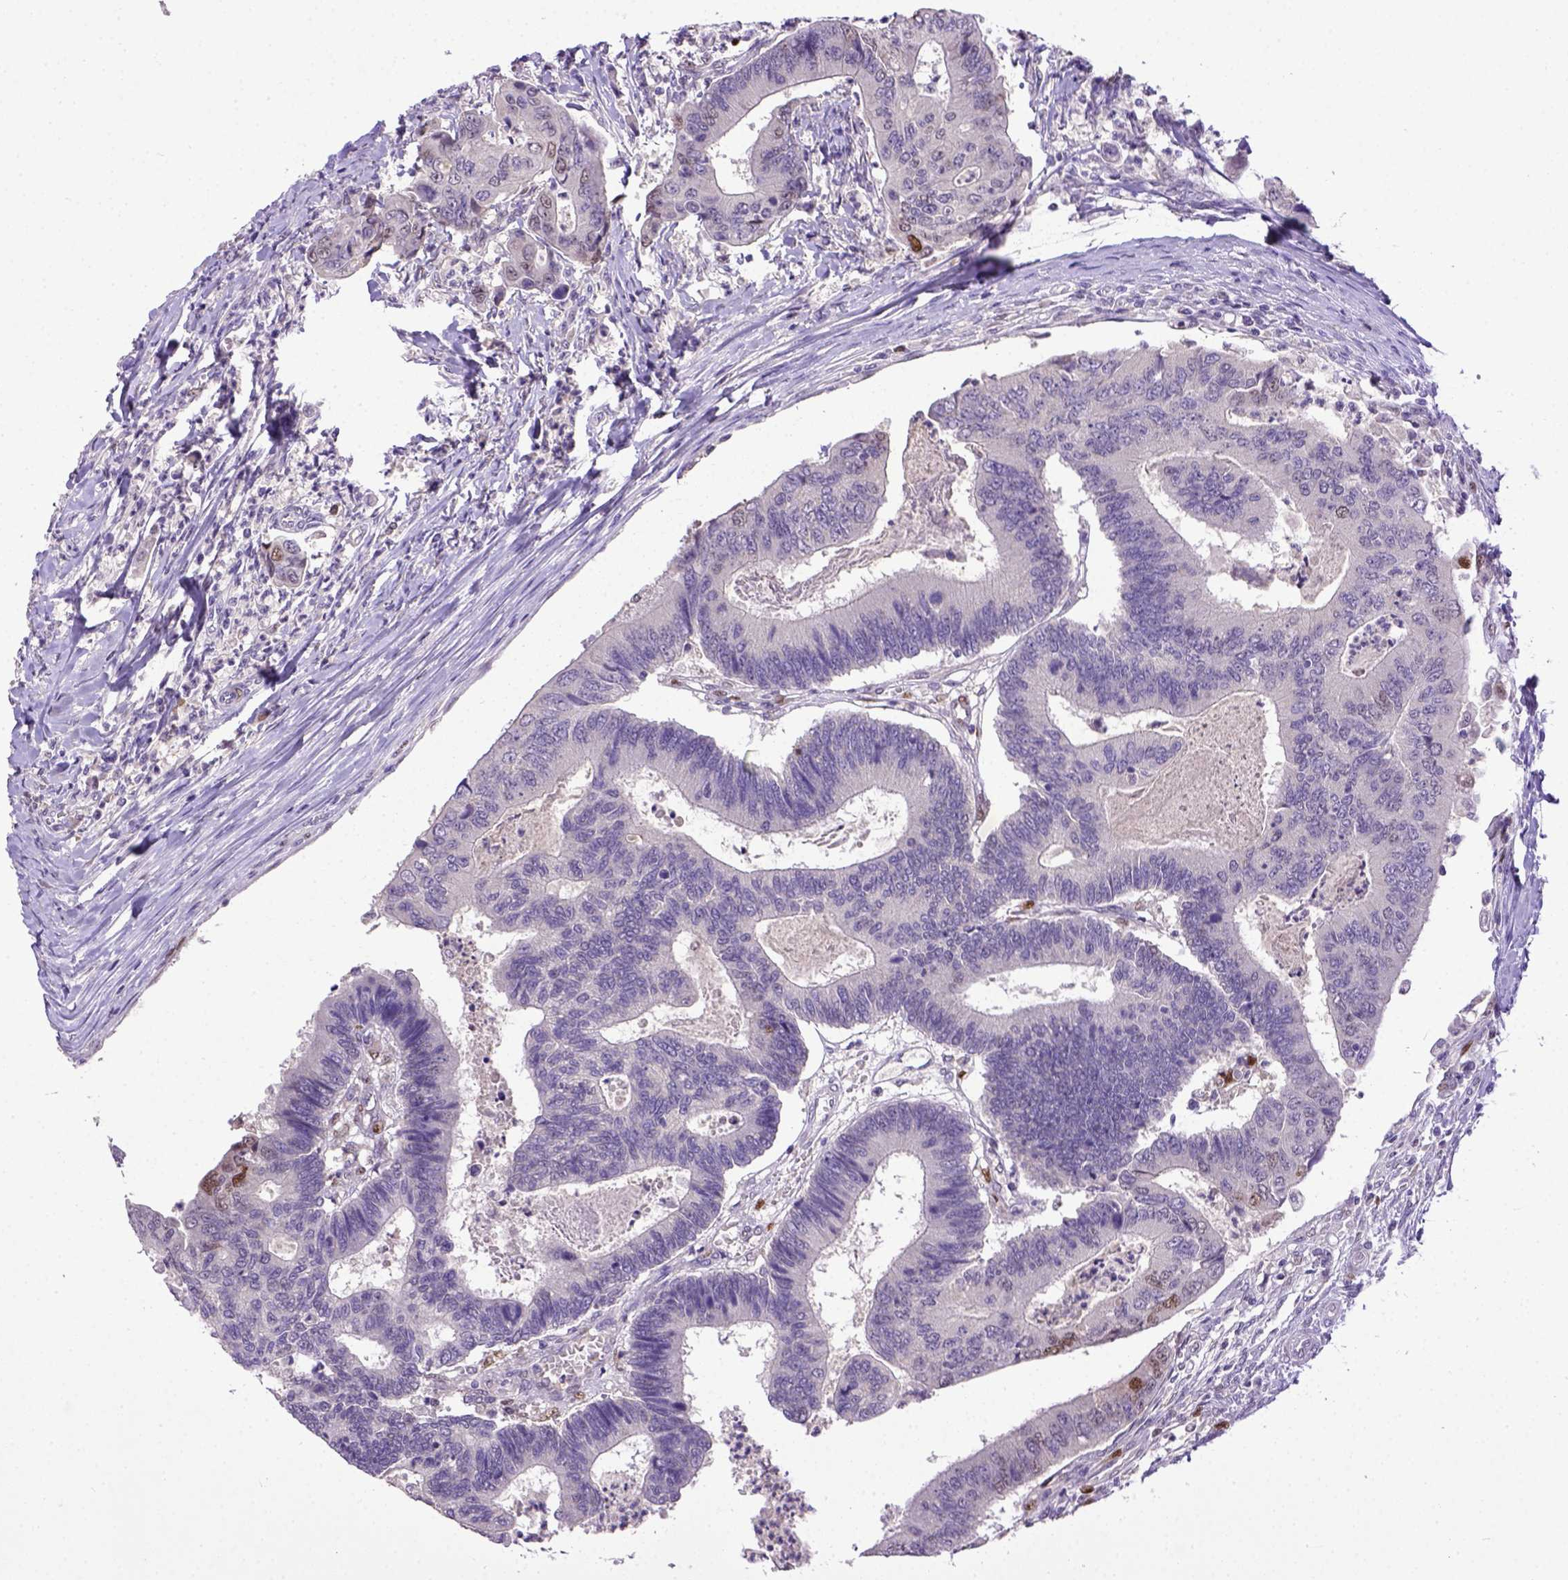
{"staining": {"intensity": "weak", "quantity": "<25%", "location": "nuclear"}, "tissue": "colorectal cancer", "cell_type": "Tumor cells", "image_type": "cancer", "snomed": [{"axis": "morphology", "description": "Adenocarcinoma, NOS"}, {"axis": "topography", "description": "Colon"}], "caption": "Immunohistochemistry image of neoplastic tissue: adenocarcinoma (colorectal) stained with DAB (3,3'-diaminobenzidine) shows no significant protein positivity in tumor cells.", "gene": "CDKN1A", "patient": {"sex": "female", "age": 67}}